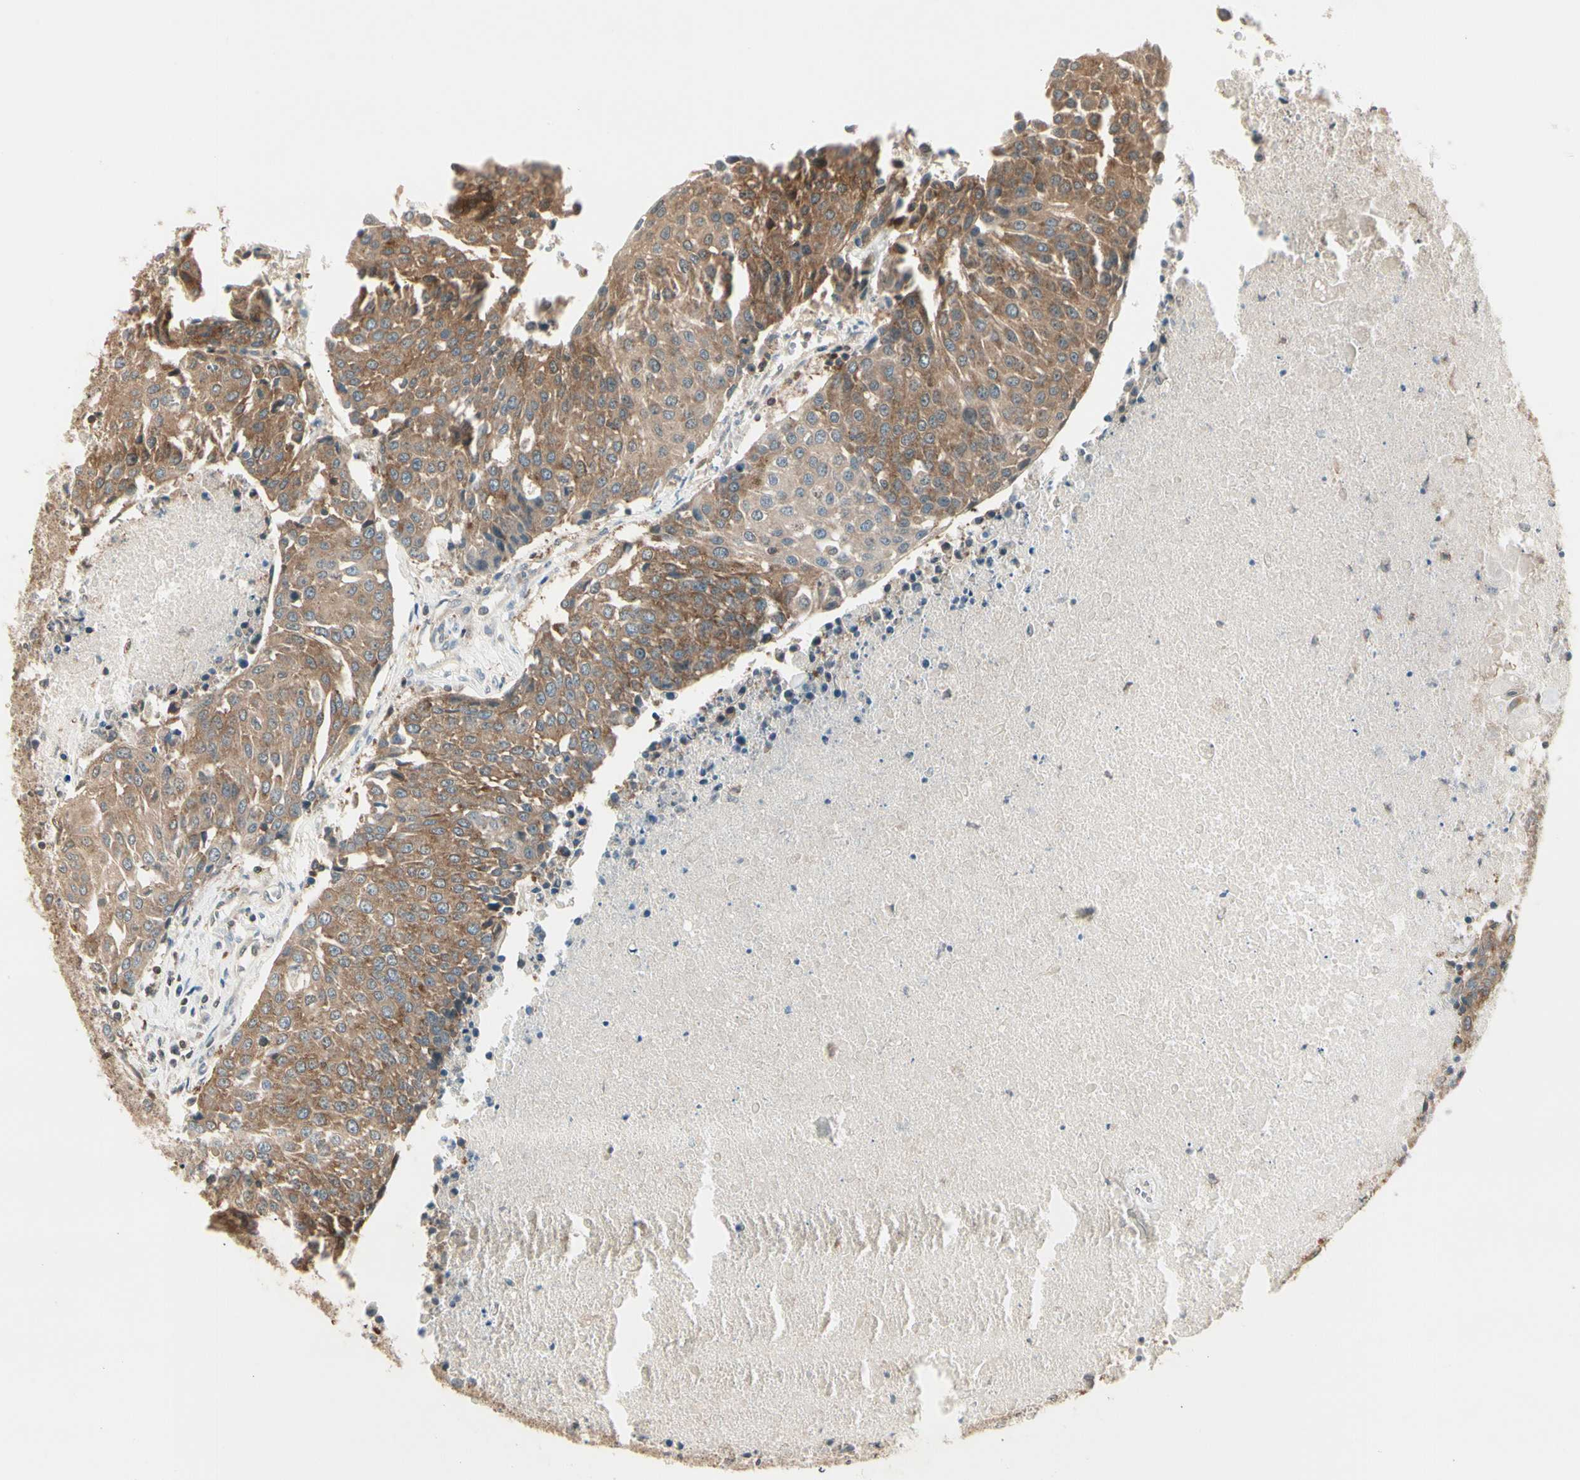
{"staining": {"intensity": "moderate", "quantity": ">75%", "location": "cytoplasmic/membranous"}, "tissue": "urothelial cancer", "cell_type": "Tumor cells", "image_type": "cancer", "snomed": [{"axis": "morphology", "description": "Urothelial carcinoma, High grade"}, {"axis": "topography", "description": "Urinary bladder"}], "caption": "High-power microscopy captured an IHC image of urothelial cancer, revealing moderate cytoplasmic/membranous expression in about >75% of tumor cells.", "gene": "OXSR1", "patient": {"sex": "female", "age": 85}}